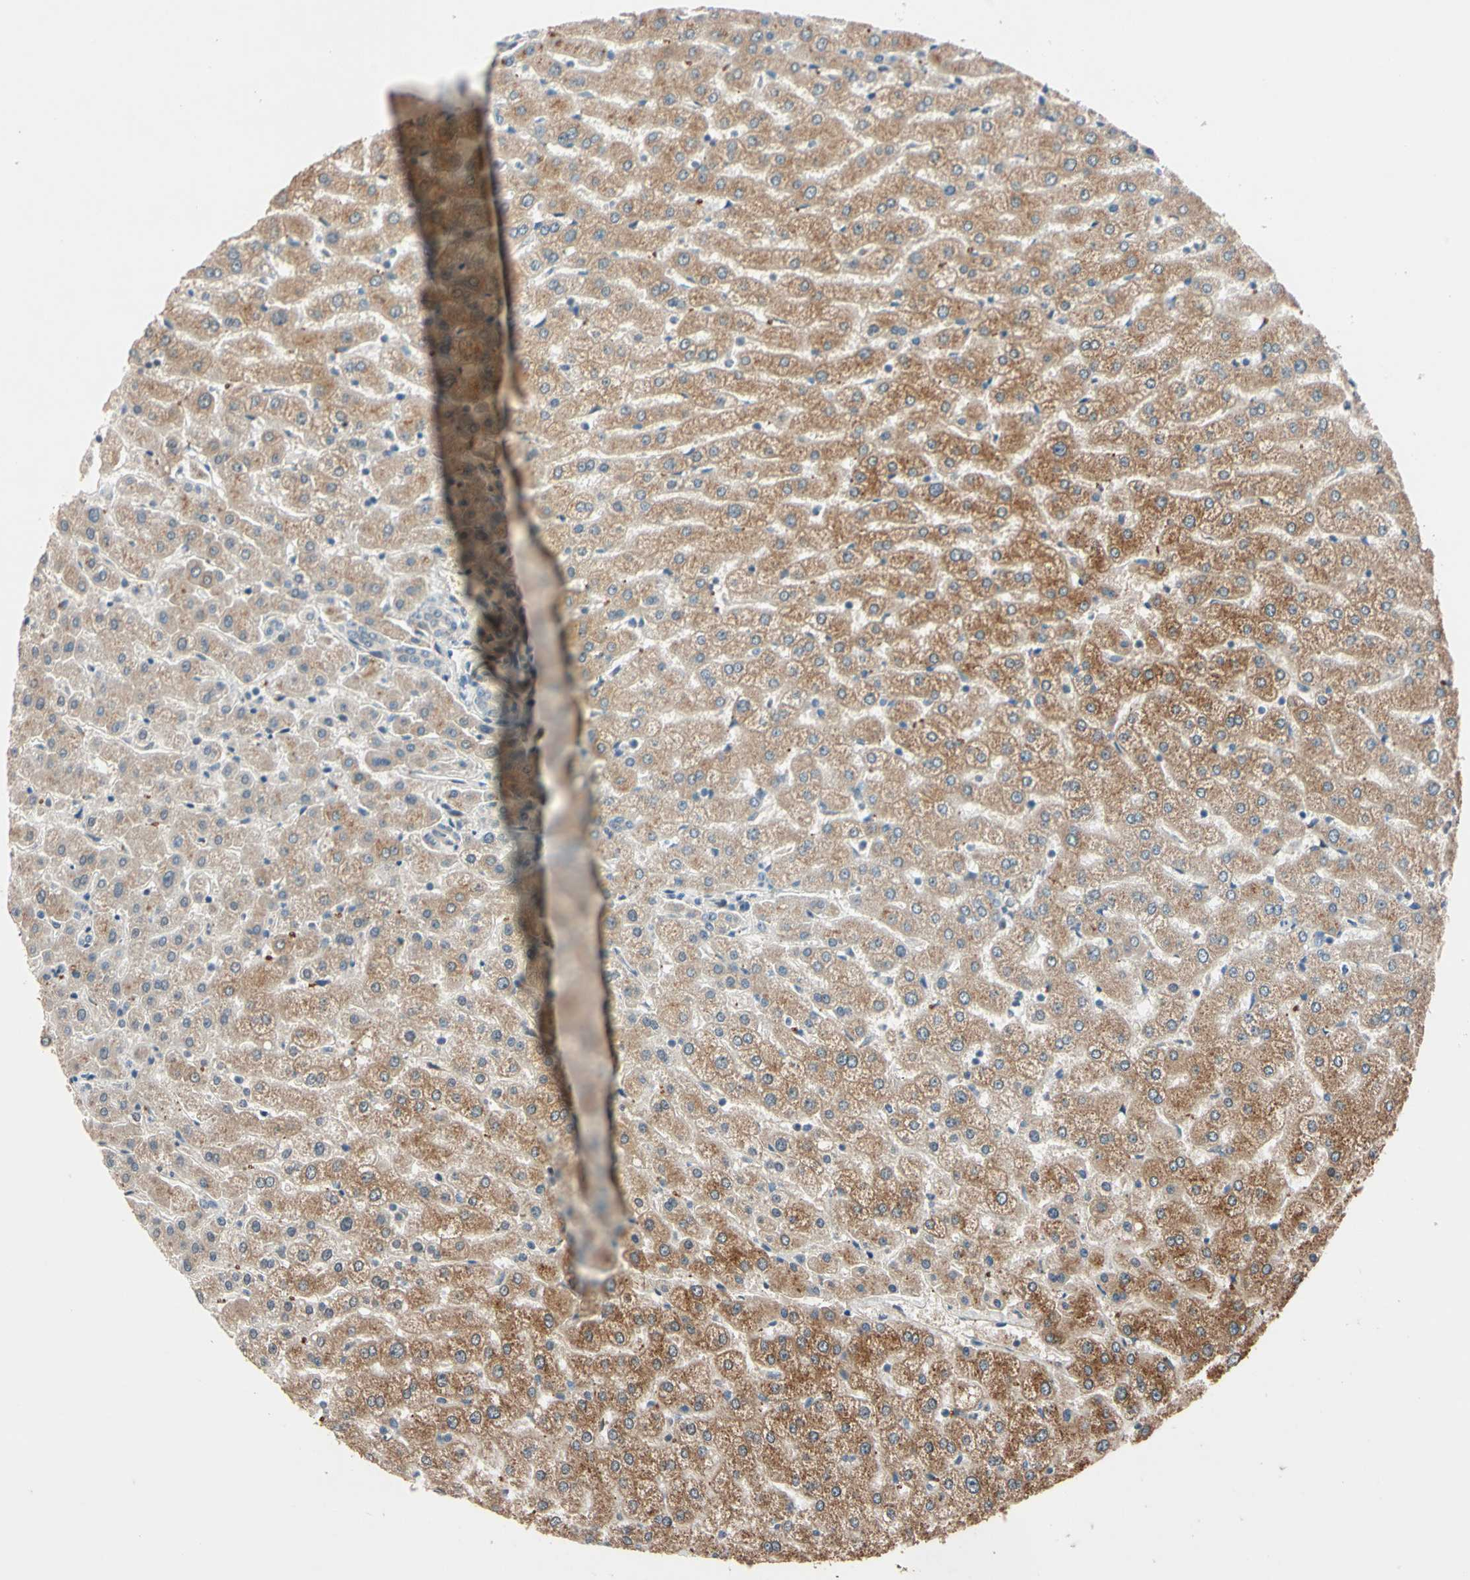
{"staining": {"intensity": "negative", "quantity": "none", "location": "none"}, "tissue": "liver", "cell_type": "Cholangiocytes", "image_type": "normal", "snomed": [{"axis": "morphology", "description": "Normal tissue, NOS"}, {"axis": "morphology", "description": "Fibrosis, NOS"}, {"axis": "topography", "description": "Liver"}], "caption": "IHC photomicrograph of benign liver stained for a protein (brown), which shows no staining in cholangiocytes.", "gene": "ACSL5", "patient": {"sex": "female", "age": 29}}